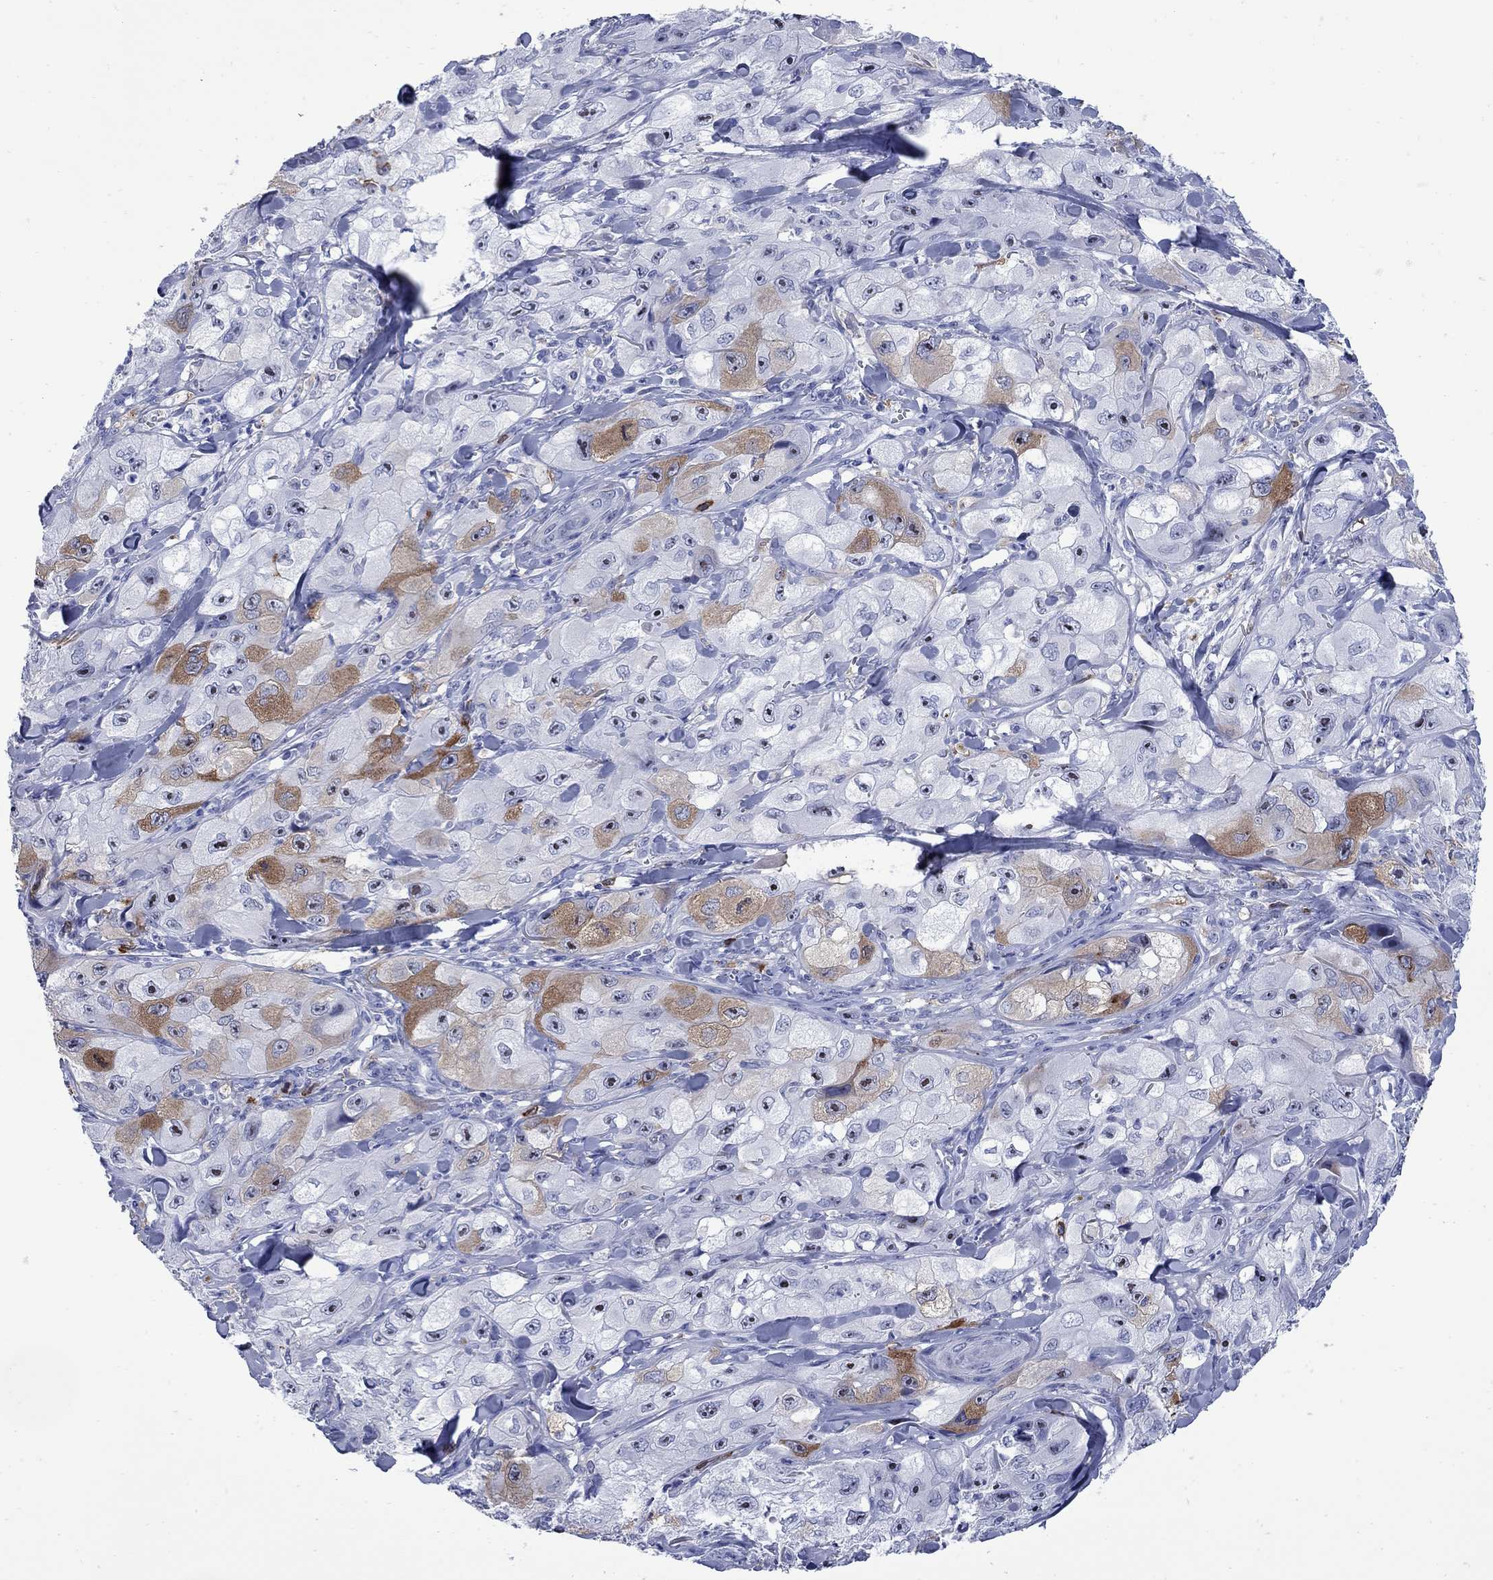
{"staining": {"intensity": "moderate", "quantity": "<25%", "location": "cytoplasmic/membranous"}, "tissue": "skin cancer", "cell_type": "Tumor cells", "image_type": "cancer", "snomed": [{"axis": "morphology", "description": "Squamous cell carcinoma, NOS"}, {"axis": "topography", "description": "Skin"}, {"axis": "topography", "description": "Subcutis"}], "caption": "This is an image of immunohistochemistry staining of skin cancer (squamous cell carcinoma), which shows moderate staining in the cytoplasmic/membranous of tumor cells.", "gene": "TACC3", "patient": {"sex": "male", "age": 73}}